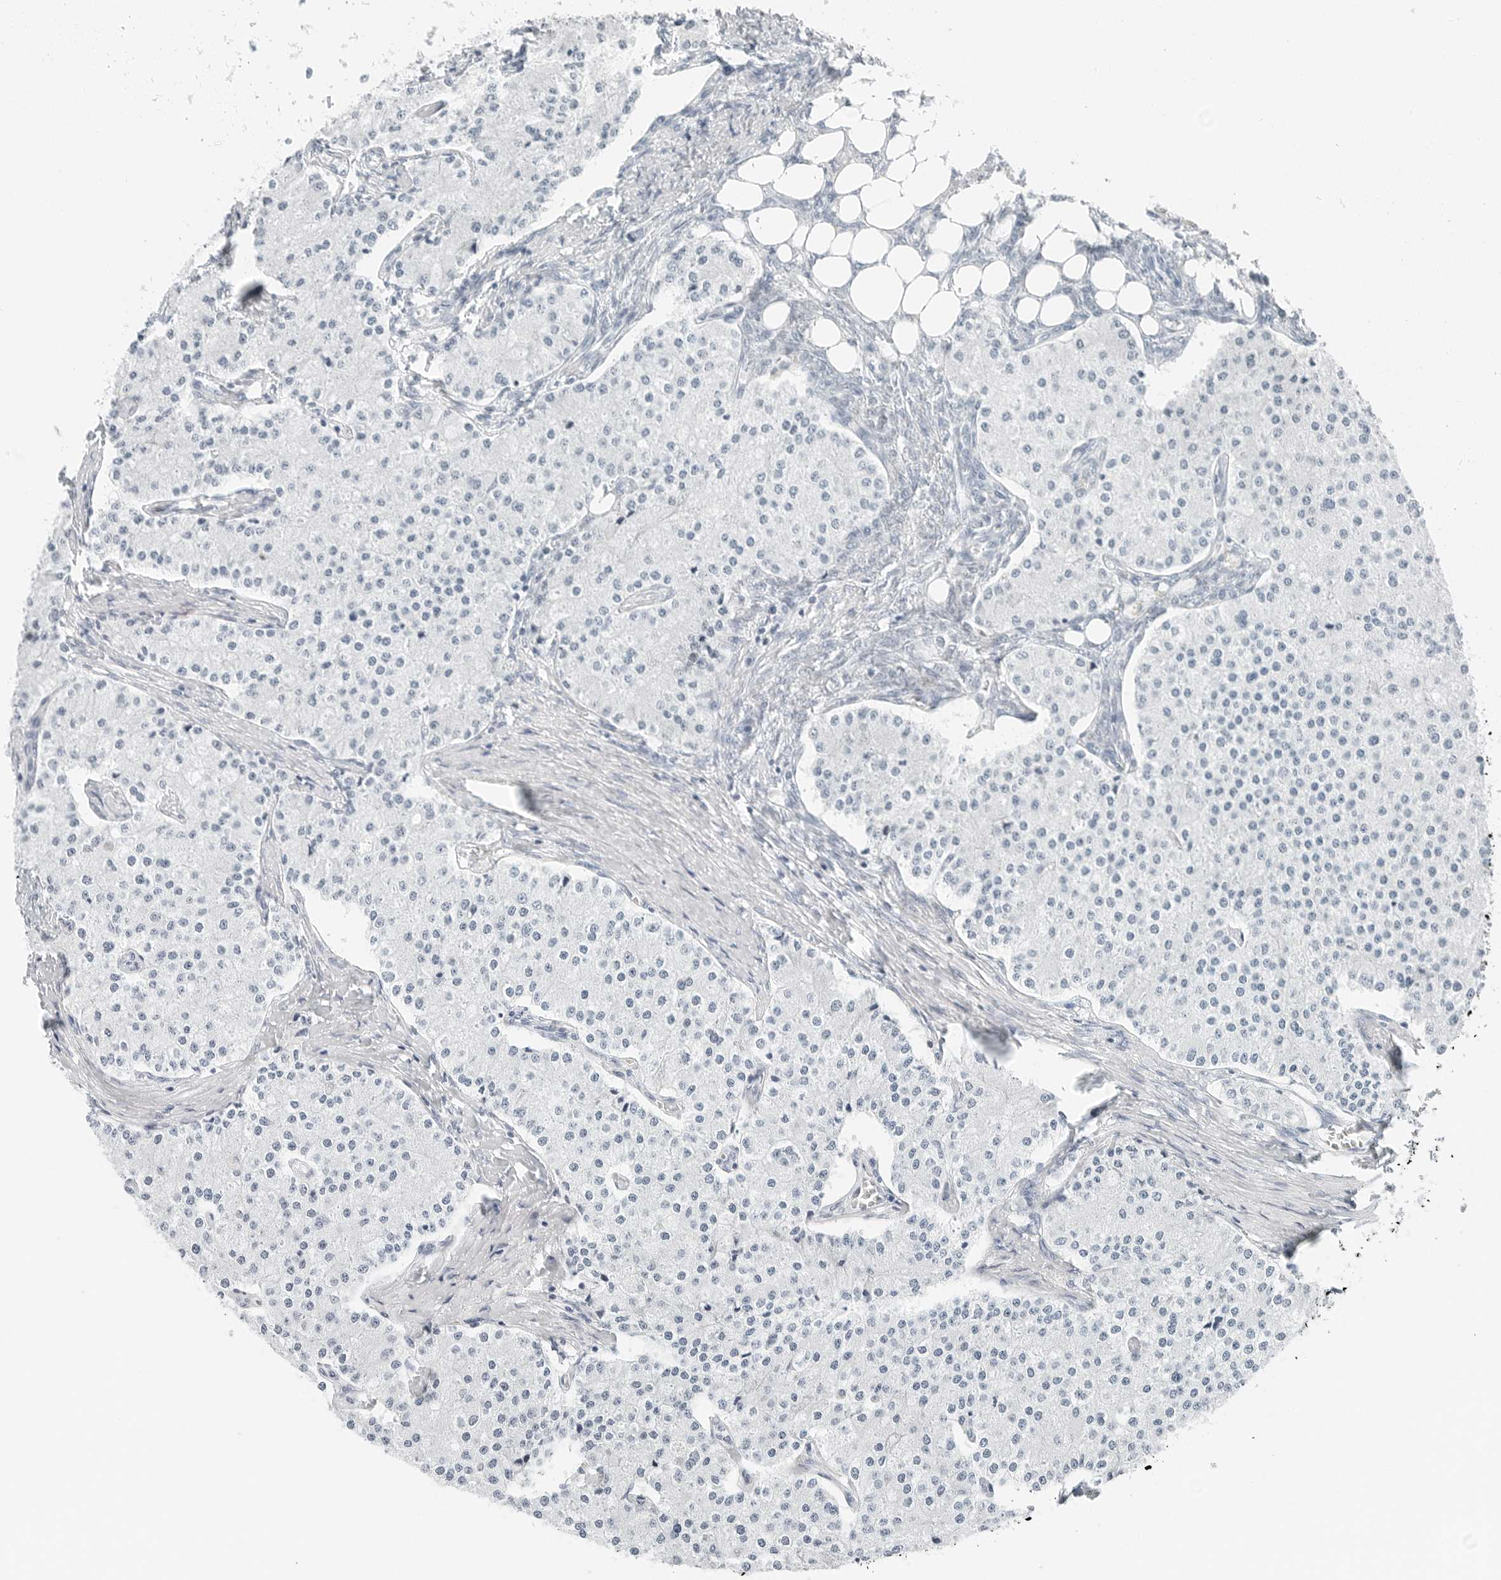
{"staining": {"intensity": "negative", "quantity": "none", "location": "none"}, "tissue": "carcinoid", "cell_type": "Tumor cells", "image_type": "cancer", "snomed": [{"axis": "morphology", "description": "Carcinoid, malignant, NOS"}, {"axis": "topography", "description": "Colon"}], "caption": "IHC of human carcinoid displays no staining in tumor cells.", "gene": "NTMT2", "patient": {"sex": "female", "age": 52}}